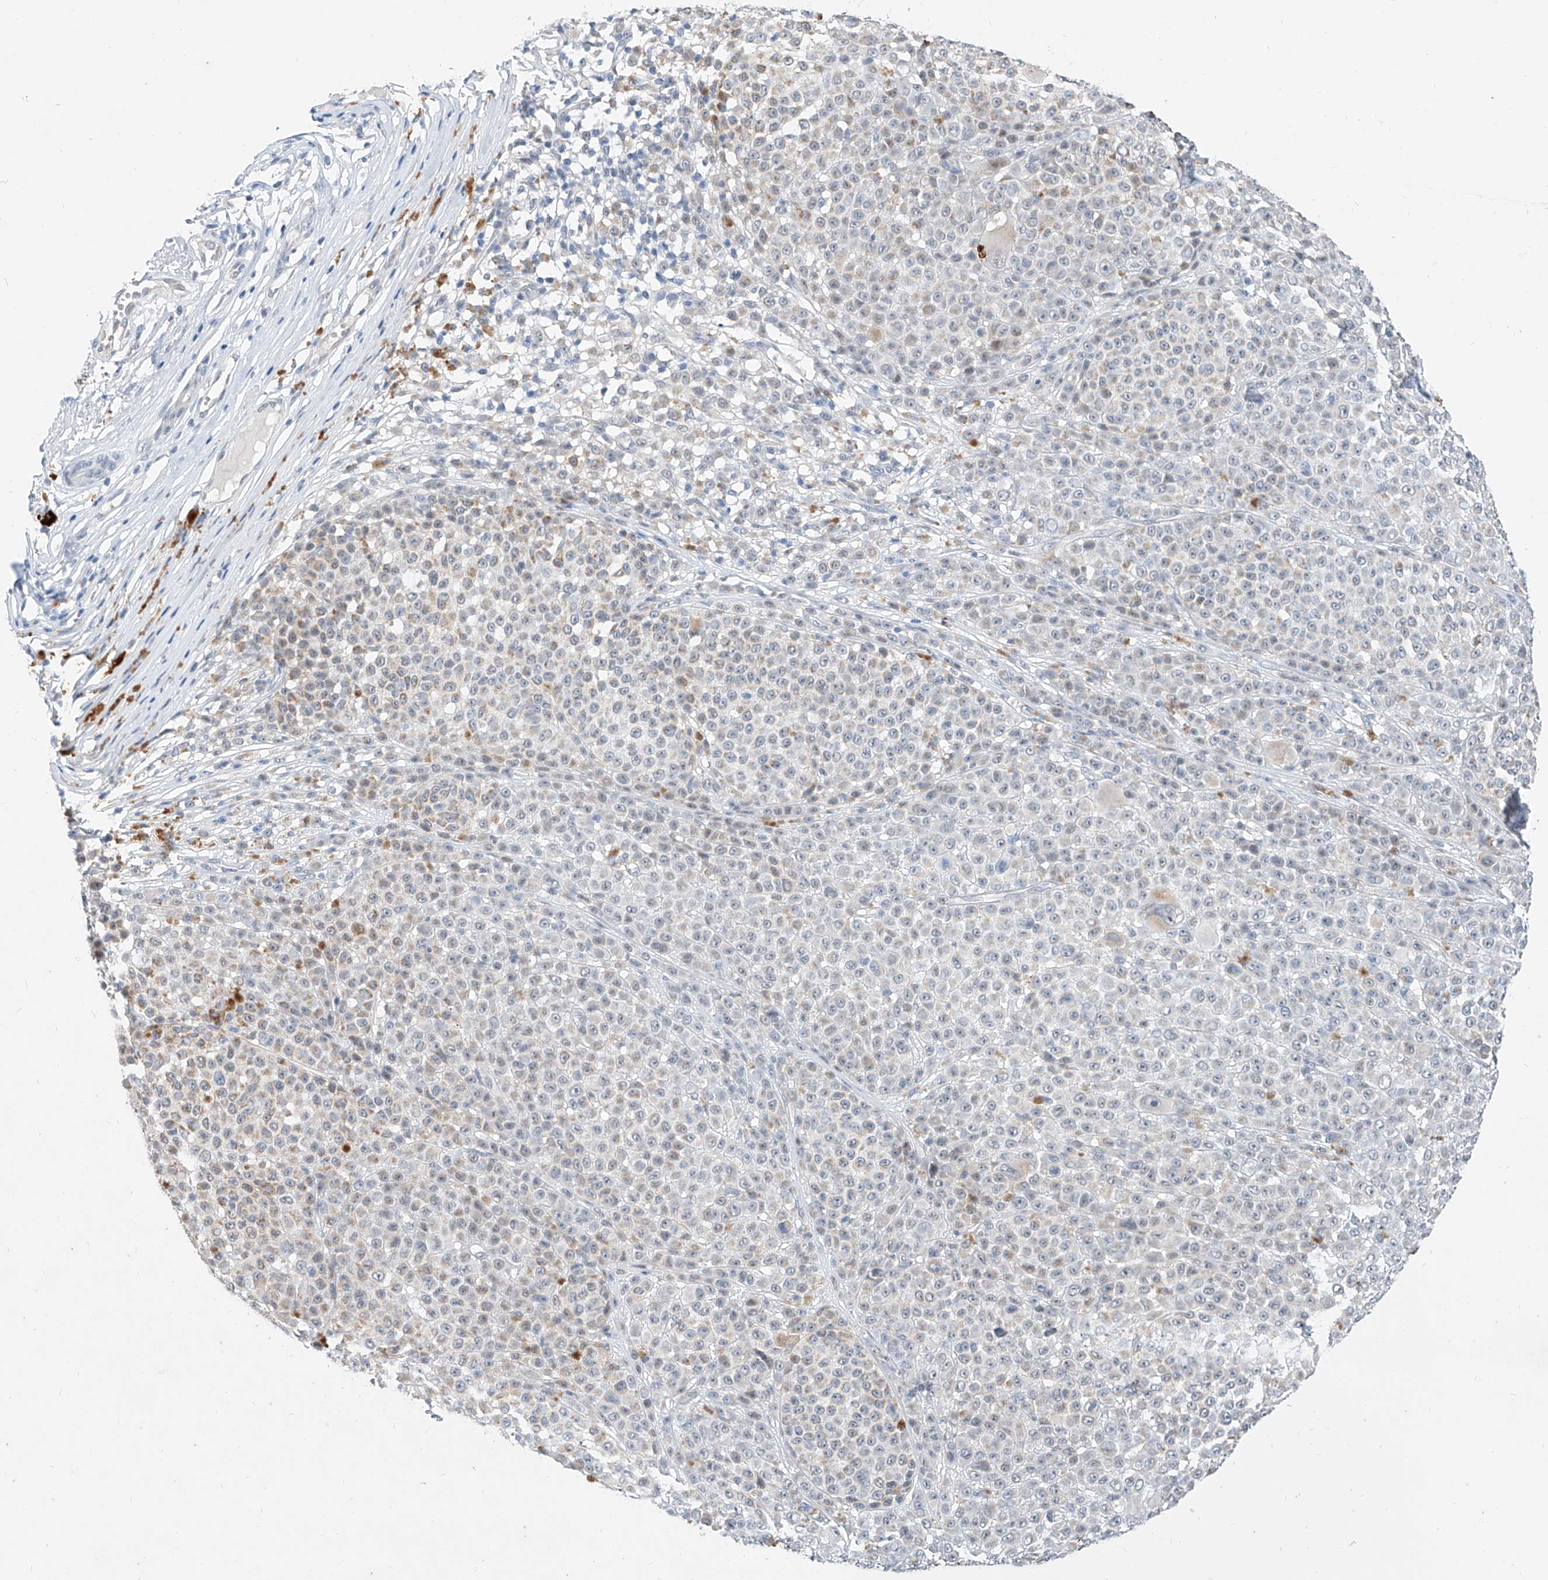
{"staining": {"intensity": "weak", "quantity": "25%-75%", "location": "cytoplasmic/membranous"}, "tissue": "melanoma", "cell_type": "Tumor cells", "image_type": "cancer", "snomed": [{"axis": "morphology", "description": "Malignant melanoma, NOS"}, {"axis": "topography", "description": "Skin"}], "caption": "High-magnification brightfield microscopy of melanoma stained with DAB (brown) and counterstained with hematoxylin (blue). tumor cells exhibit weak cytoplasmic/membranous positivity is identified in about25%-75% of cells. The staining was performed using DAB to visualize the protein expression in brown, while the nuclei were stained in blue with hematoxylin (Magnification: 20x).", "gene": "BPTF", "patient": {"sex": "female", "age": 94}}